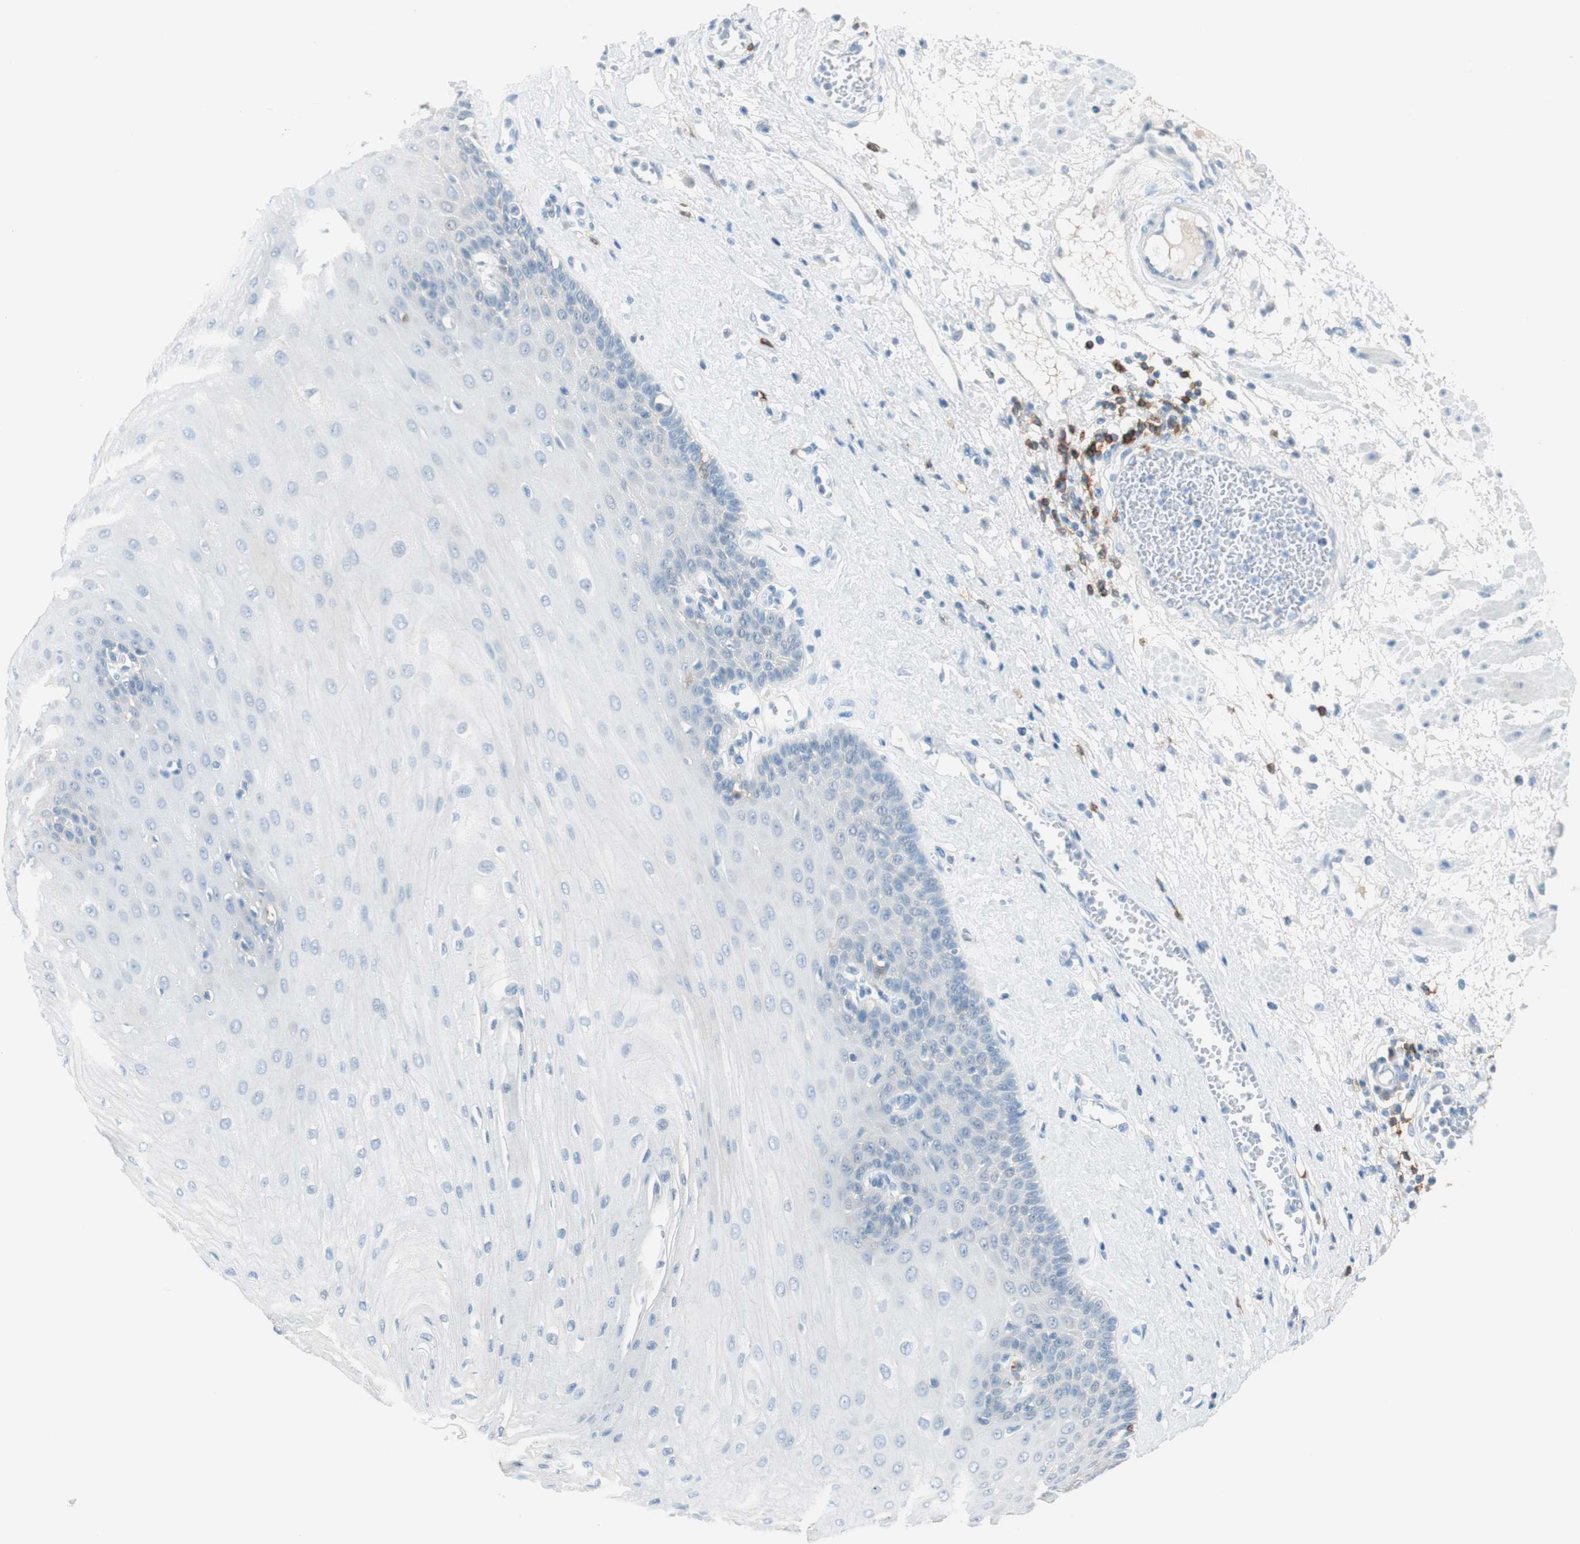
{"staining": {"intensity": "negative", "quantity": "none", "location": "none"}, "tissue": "esophagus", "cell_type": "Squamous epithelial cells", "image_type": "normal", "snomed": [{"axis": "morphology", "description": "Normal tissue, NOS"}, {"axis": "morphology", "description": "Squamous cell carcinoma, NOS"}, {"axis": "topography", "description": "Esophagus"}], "caption": "Squamous epithelial cells show no significant protein expression in benign esophagus. (Stains: DAB immunohistochemistry (IHC) with hematoxylin counter stain, Microscopy: brightfield microscopy at high magnification).", "gene": "TNFRSF13C", "patient": {"sex": "male", "age": 65}}